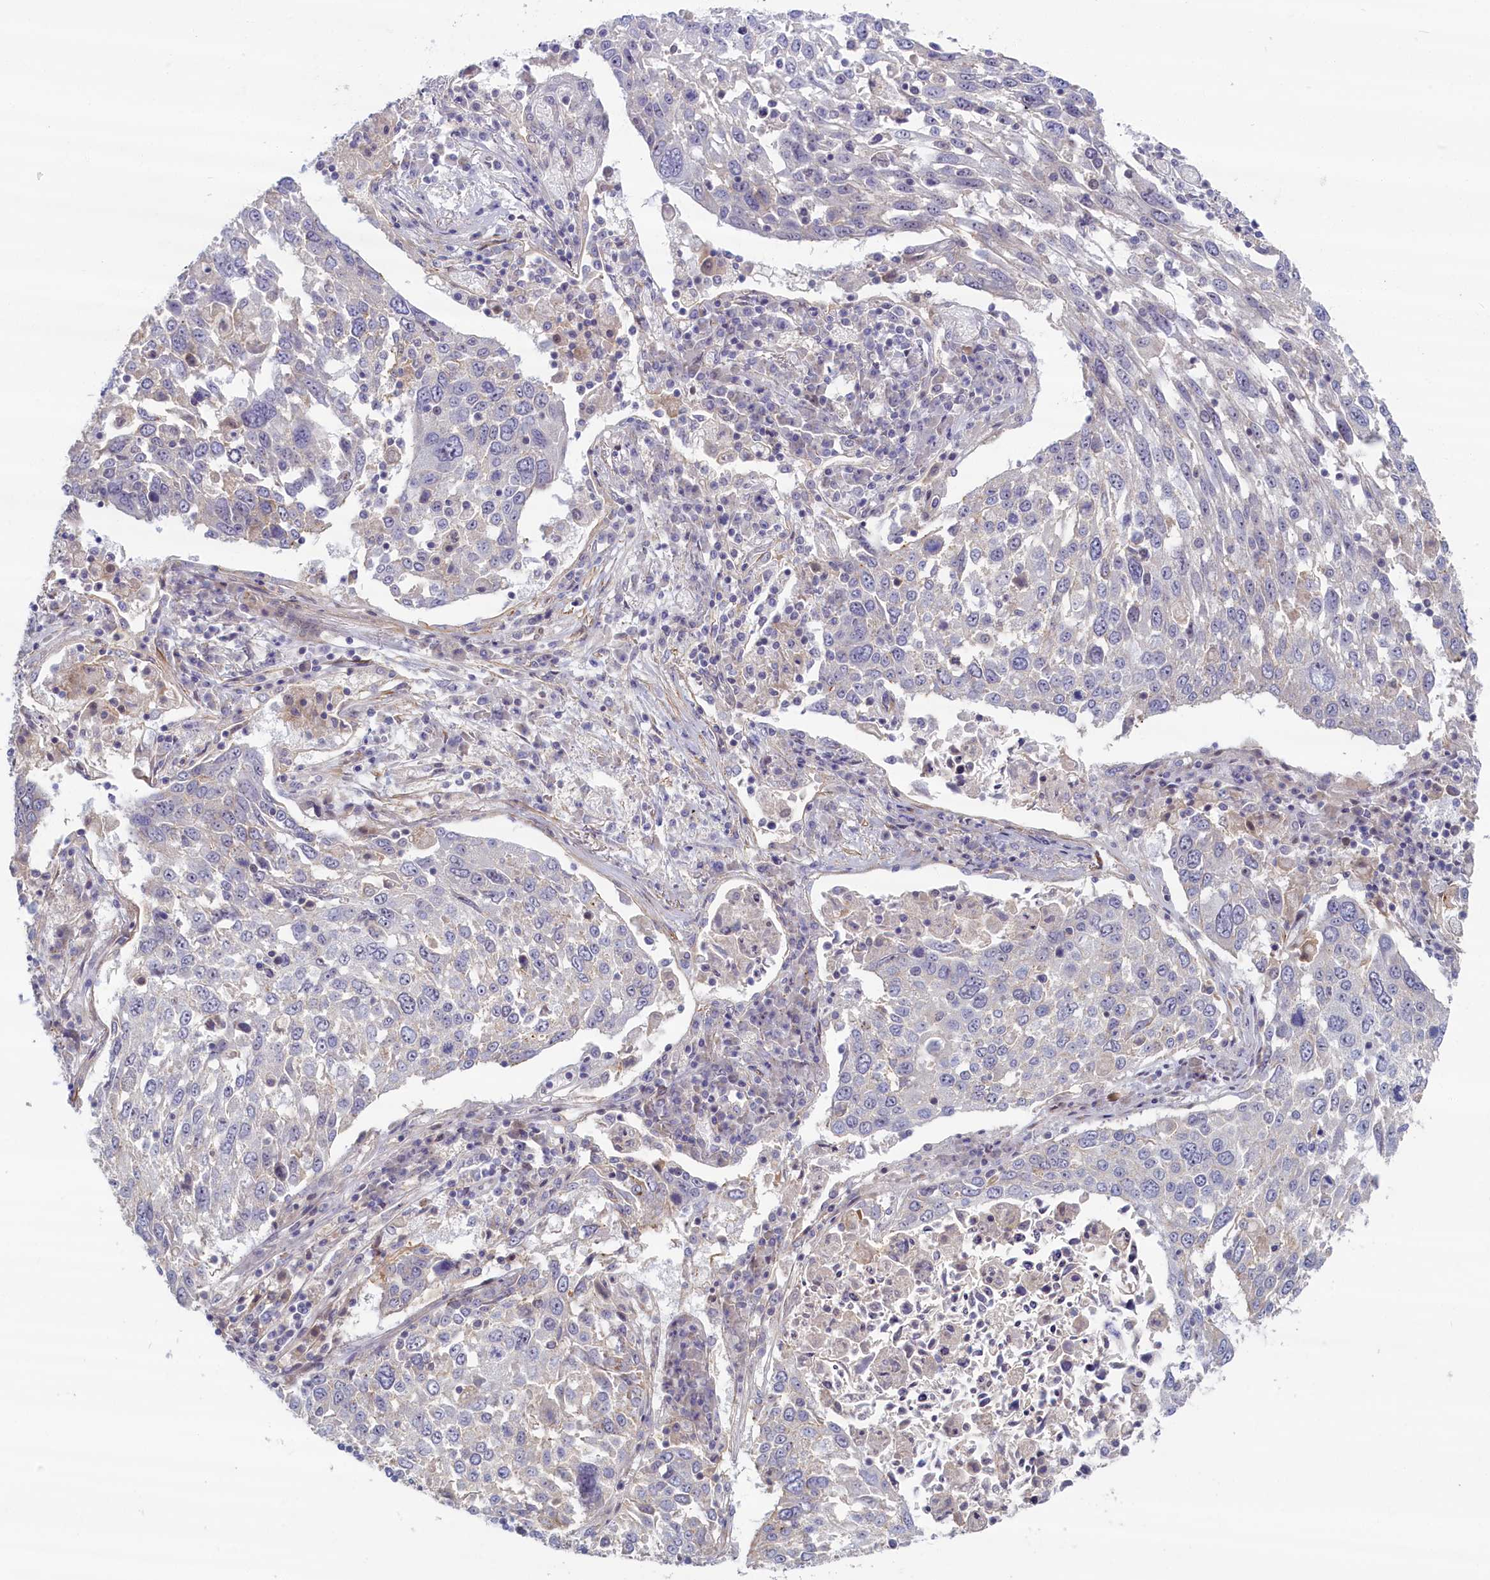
{"staining": {"intensity": "negative", "quantity": "none", "location": "none"}, "tissue": "lung cancer", "cell_type": "Tumor cells", "image_type": "cancer", "snomed": [{"axis": "morphology", "description": "Squamous cell carcinoma, NOS"}, {"axis": "topography", "description": "Lung"}], "caption": "This is an immunohistochemistry (IHC) image of human squamous cell carcinoma (lung). There is no staining in tumor cells.", "gene": "TRPM4", "patient": {"sex": "male", "age": 65}}